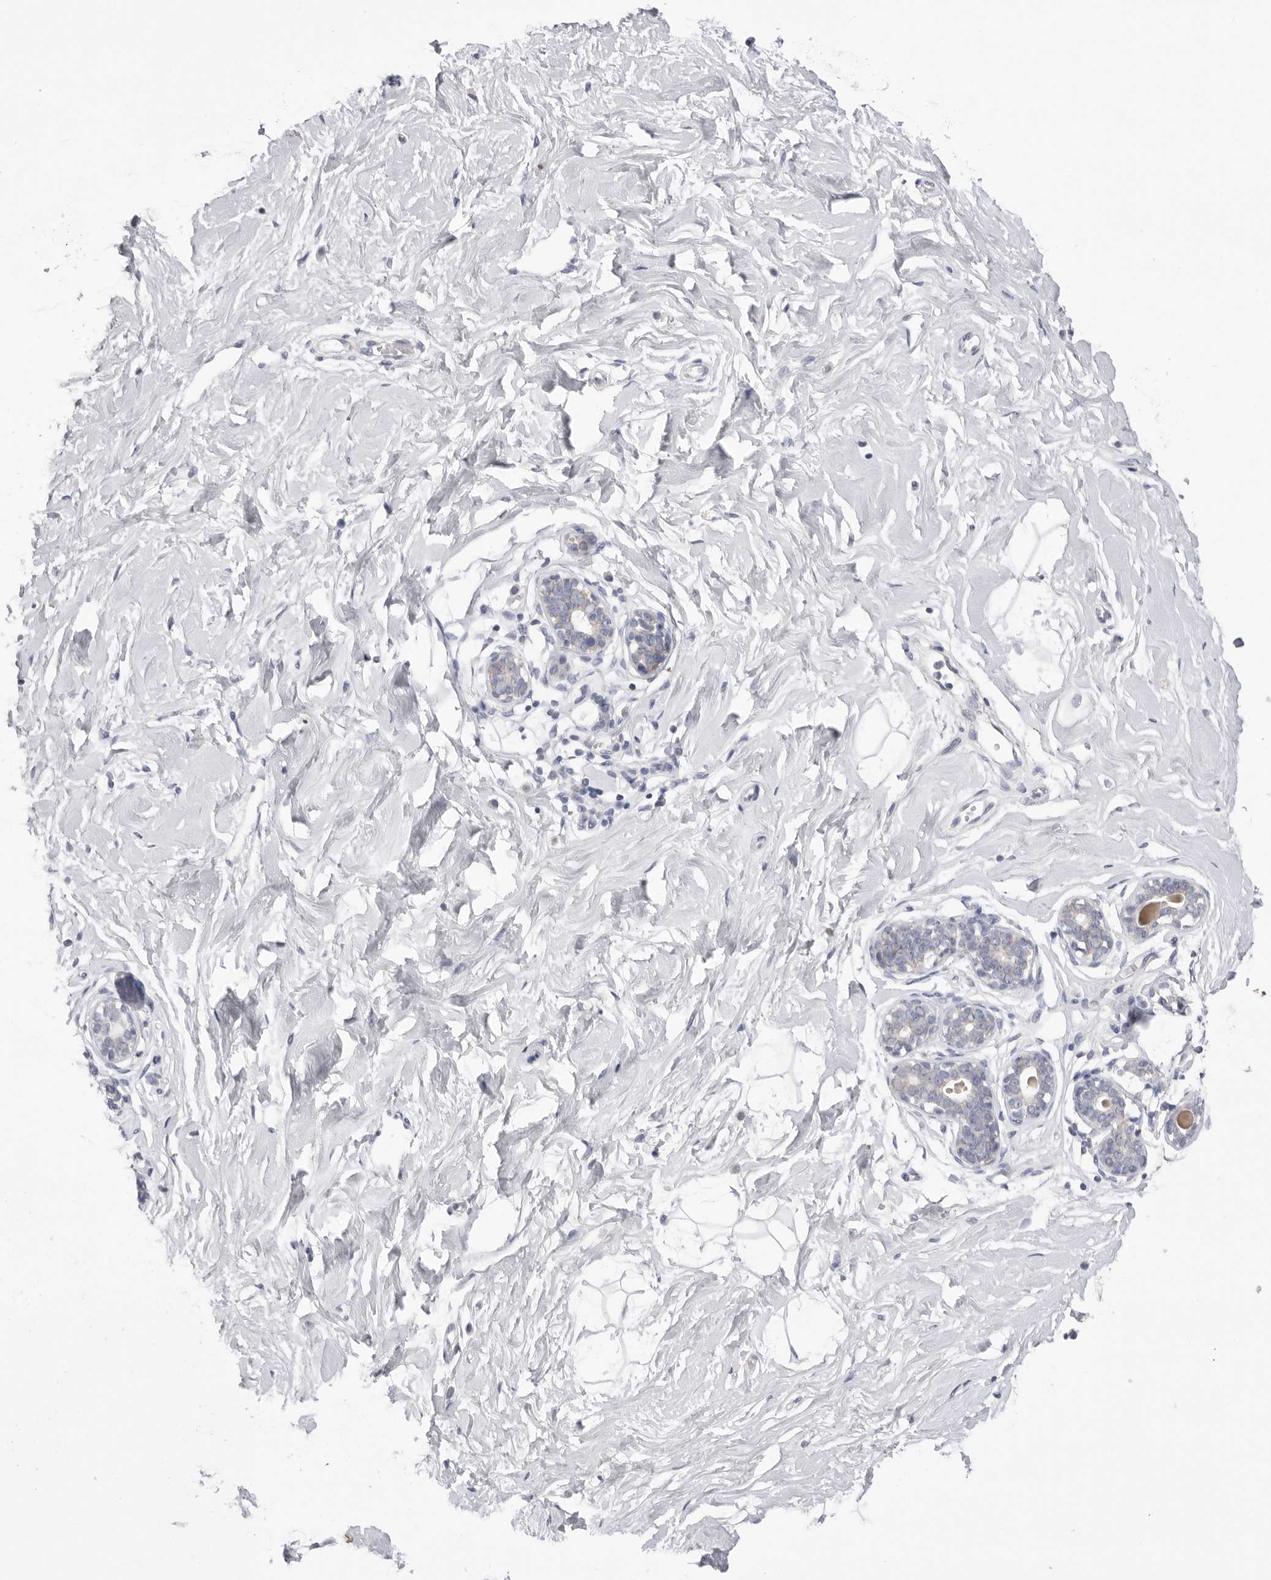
{"staining": {"intensity": "negative", "quantity": "none", "location": "none"}, "tissue": "breast", "cell_type": "Adipocytes", "image_type": "normal", "snomed": [{"axis": "morphology", "description": "Normal tissue, NOS"}, {"axis": "morphology", "description": "Adenoma, NOS"}, {"axis": "topography", "description": "Breast"}], "caption": "Image shows no significant protein positivity in adipocytes of benign breast.", "gene": "VDAC3", "patient": {"sex": "female", "age": 23}}